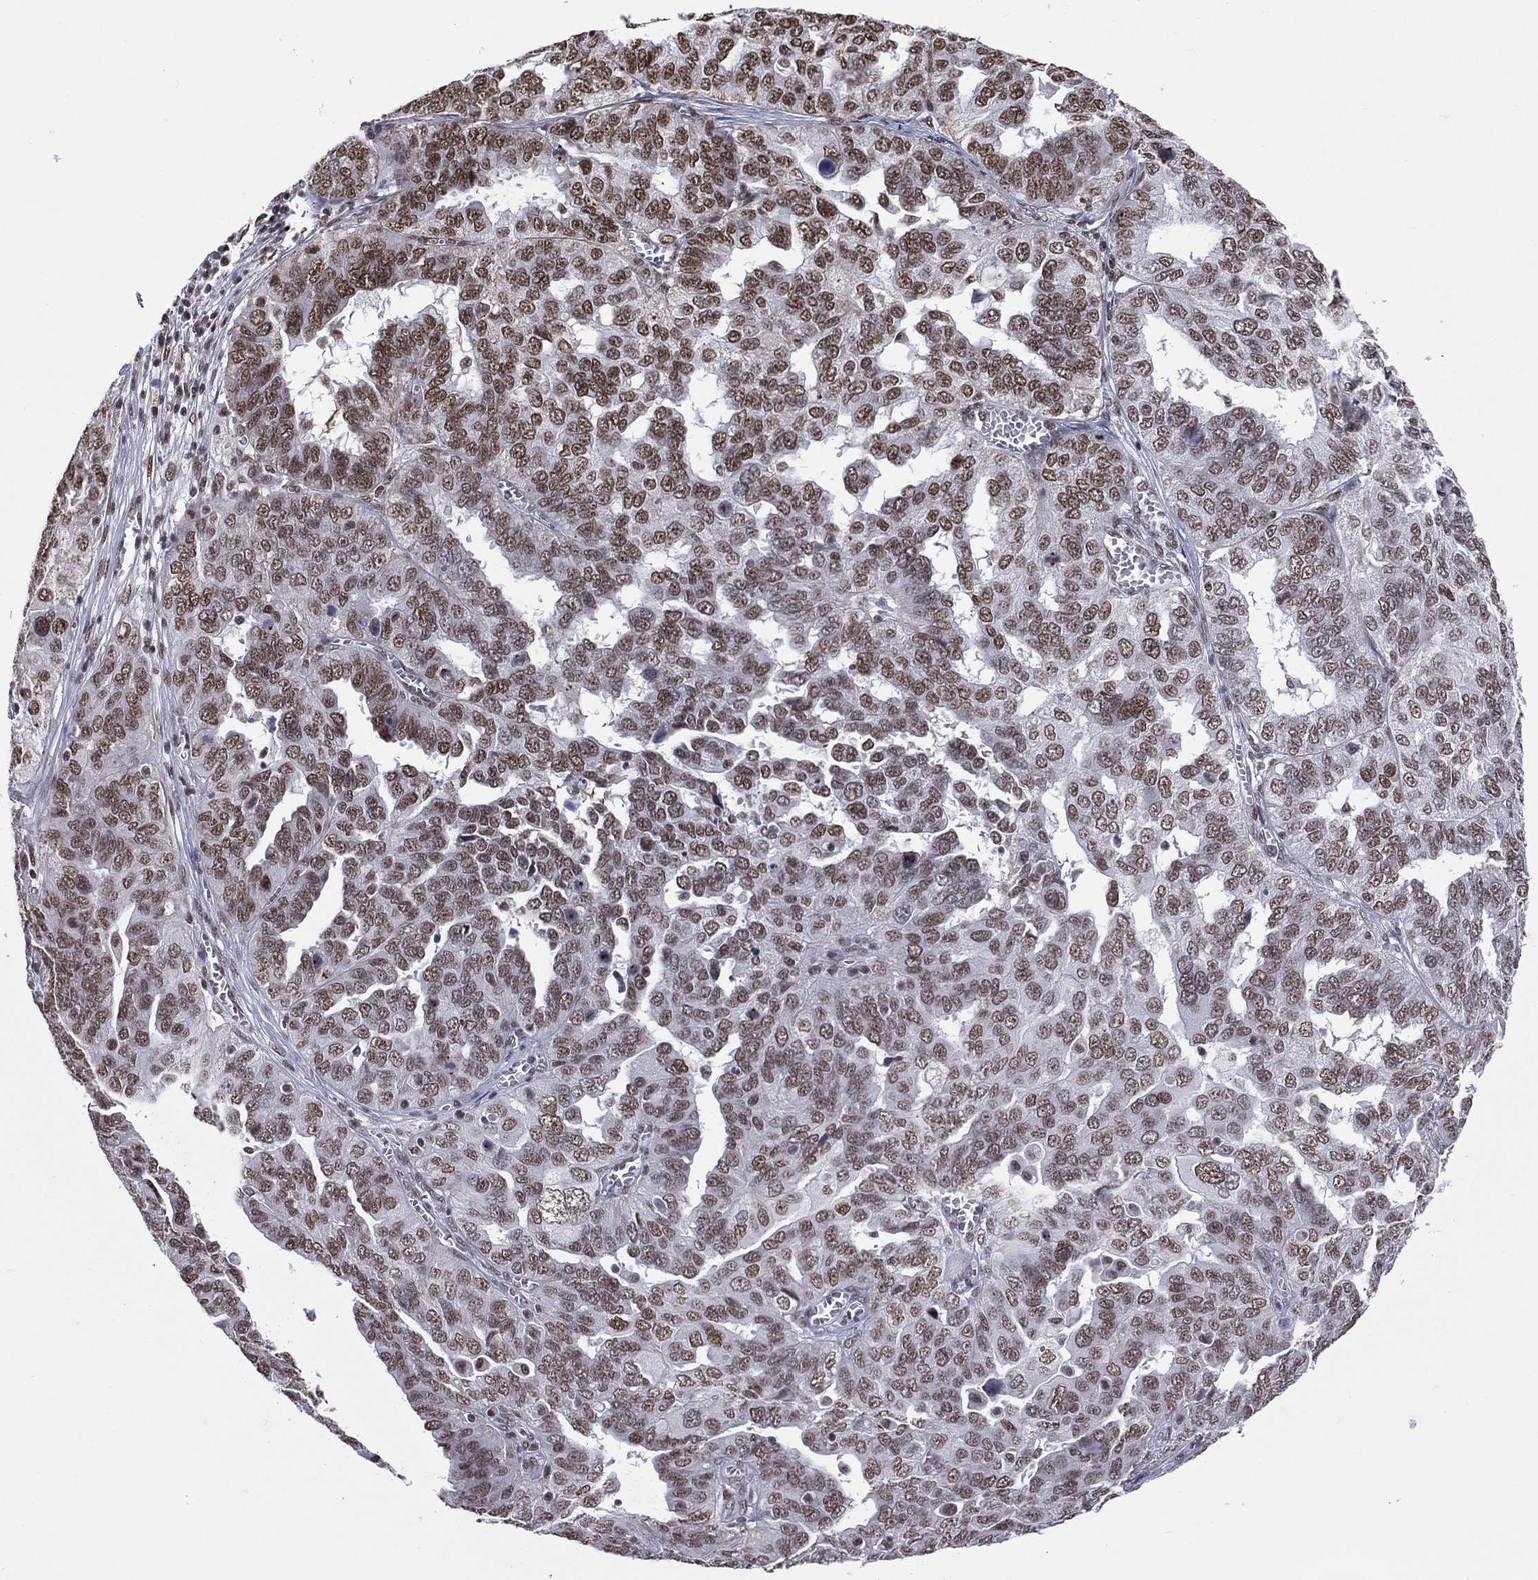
{"staining": {"intensity": "moderate", "quantity": ">75%", "location": "nuclear"}, "tissue": "ovarian cancer", "cell_type": "Tumor cells", "image_type": "cancer", "snomed": [{"axis": "morphology", "description": "Carcinoma, endometroid"}, {"axis": "topography", "description": "Soft tissue"}, {"axis": "topography", "description": "Ovary"}], "caption": "The photomicrograph reveals staining of ovarian endometroid carcinoma, revealing moderate nuclear protein positivity (brown color) within tumor cells.", "gene": "ZNF7", "patient": {"sex": "female", "age": 52}}